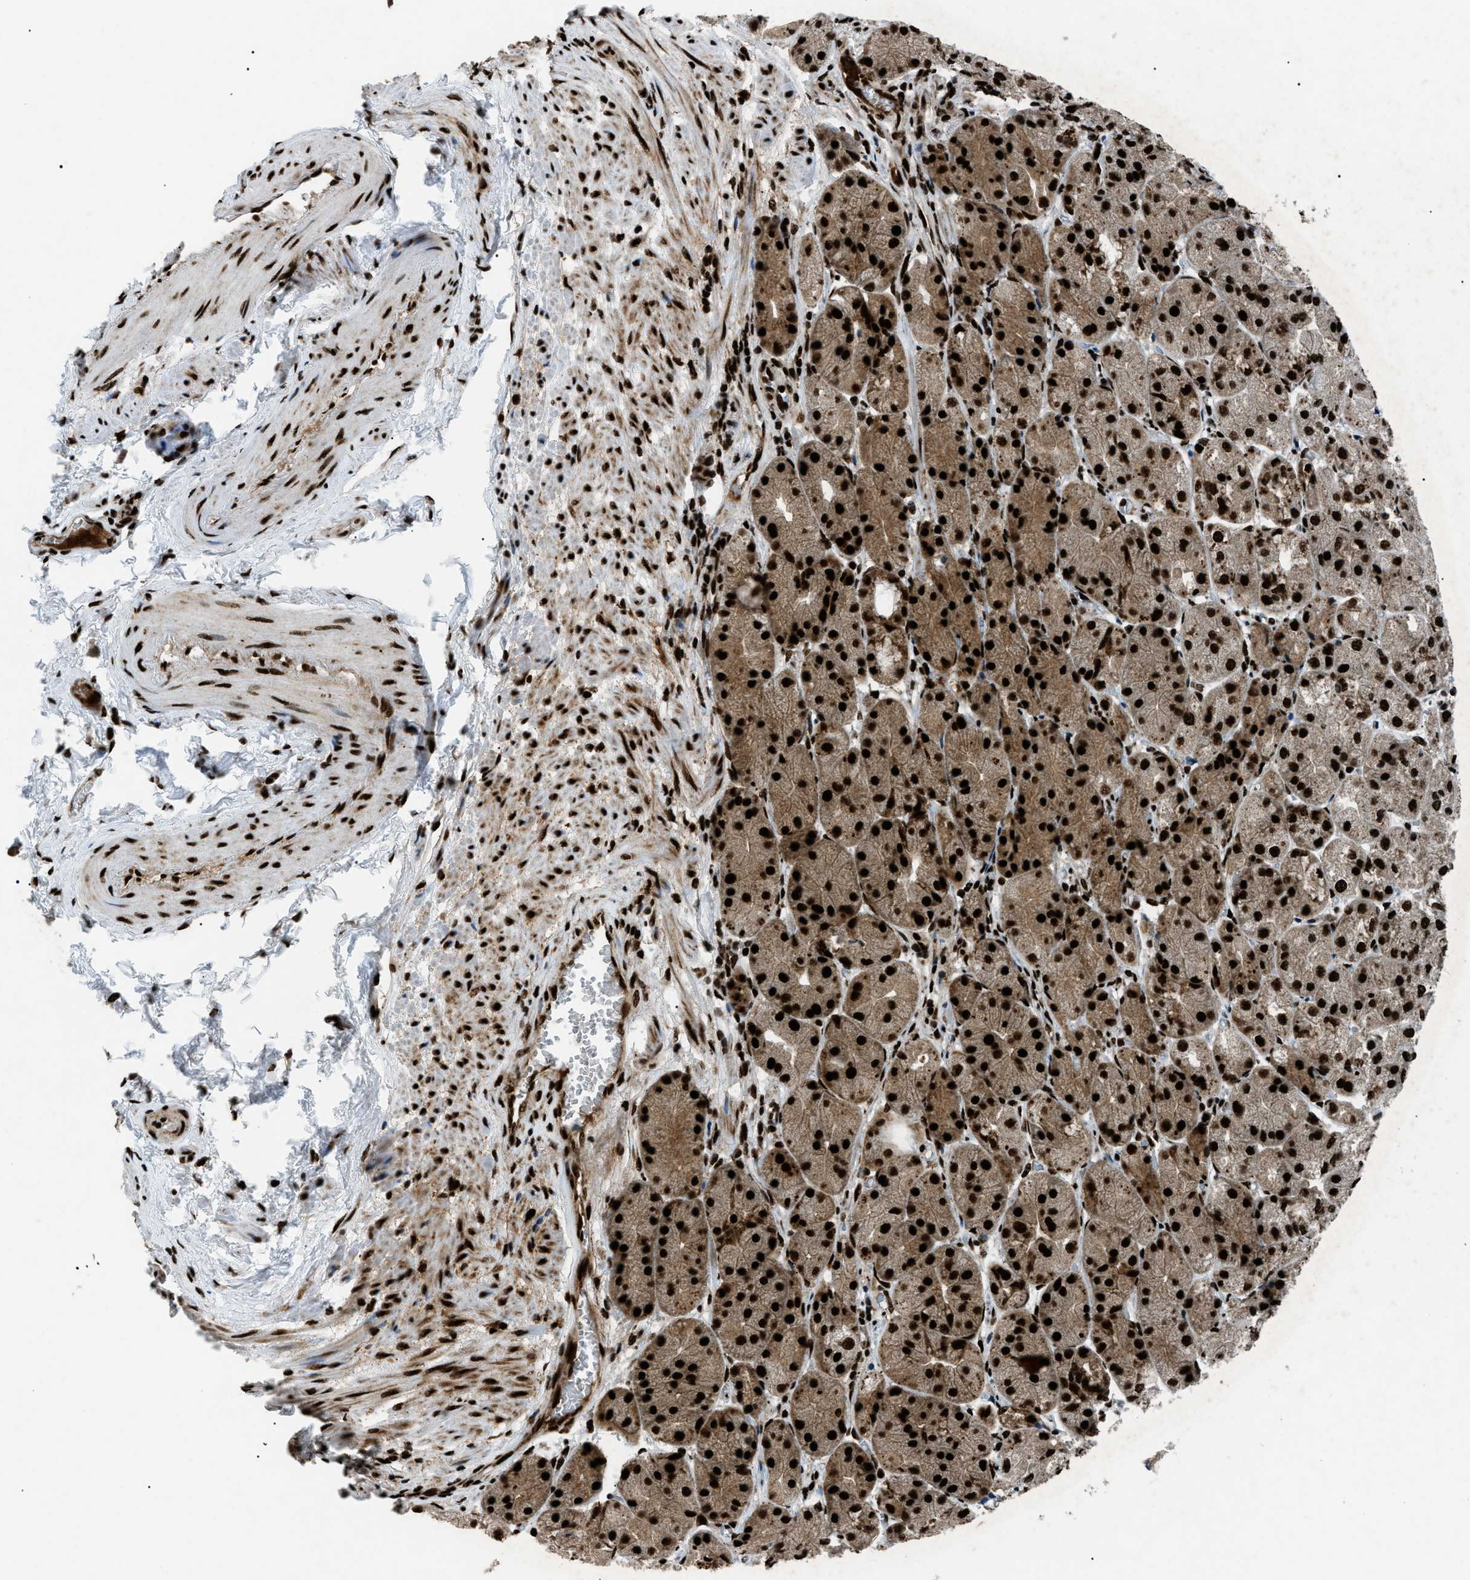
{"staining": {"intensity": "strong", "quantity": ">75%", "location": "cytoplasmic/membranous,nuclear"}, "tissue": "stomach", "cell_type": "Glandular cells", "image_type": "normal", "snomed": [{"axis": "morphology", "description": "Normal tissue, NOS"}, {"axis": "topography", "description": "Stomach, upper"}], "caption": "Protein expression analysis of unremarkable human stomach reveals strong cytoplasmic/membranous,nuclear expression in about >75% of glandular cells. (DAB (3,3'-diaminobenzidine) = brown stain, brightfield microscopy at high magnification).", "gene": "HNRNPK", "patient": {"sex": "male", "age": 72}}